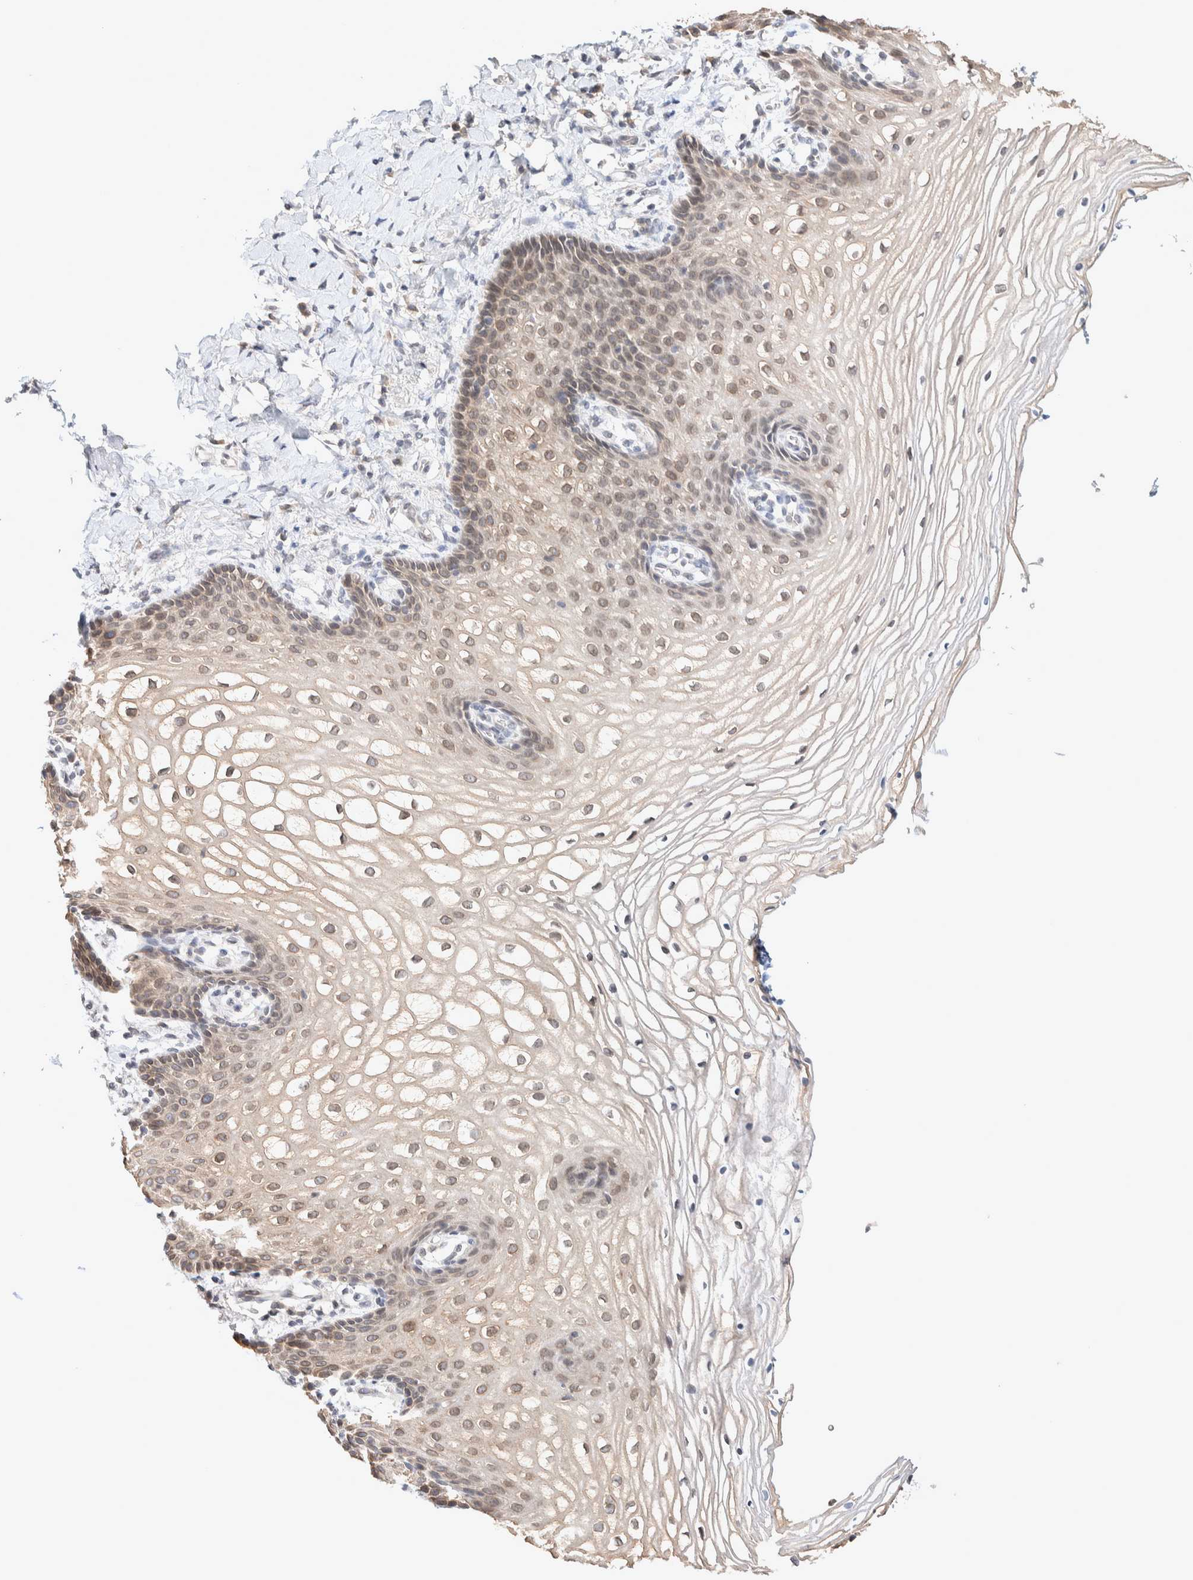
{"staining": {"intensity": "weak", "quantity": "25%-75%", "location": "cytoplasmic/membranous,nuclear"}, "tissue": "vagina", "cell_type": "Squamous epithelial cells", "image_type": "normal", "snomed": [{"axis": "morphology", "description": "Normal tissue, NOS"}, {"axis": "topography", "description": "Vagina"}], "caption": "Immunohistochemical staining of benign human vagina reveals 25%-75% levels of weak cytoplasmic/membranous,nuclear protein staining in approximately 25%-75% of squamous epithelial cells.", "gene": "CRAT", "patient": {"sex": "female", "age": 60}}